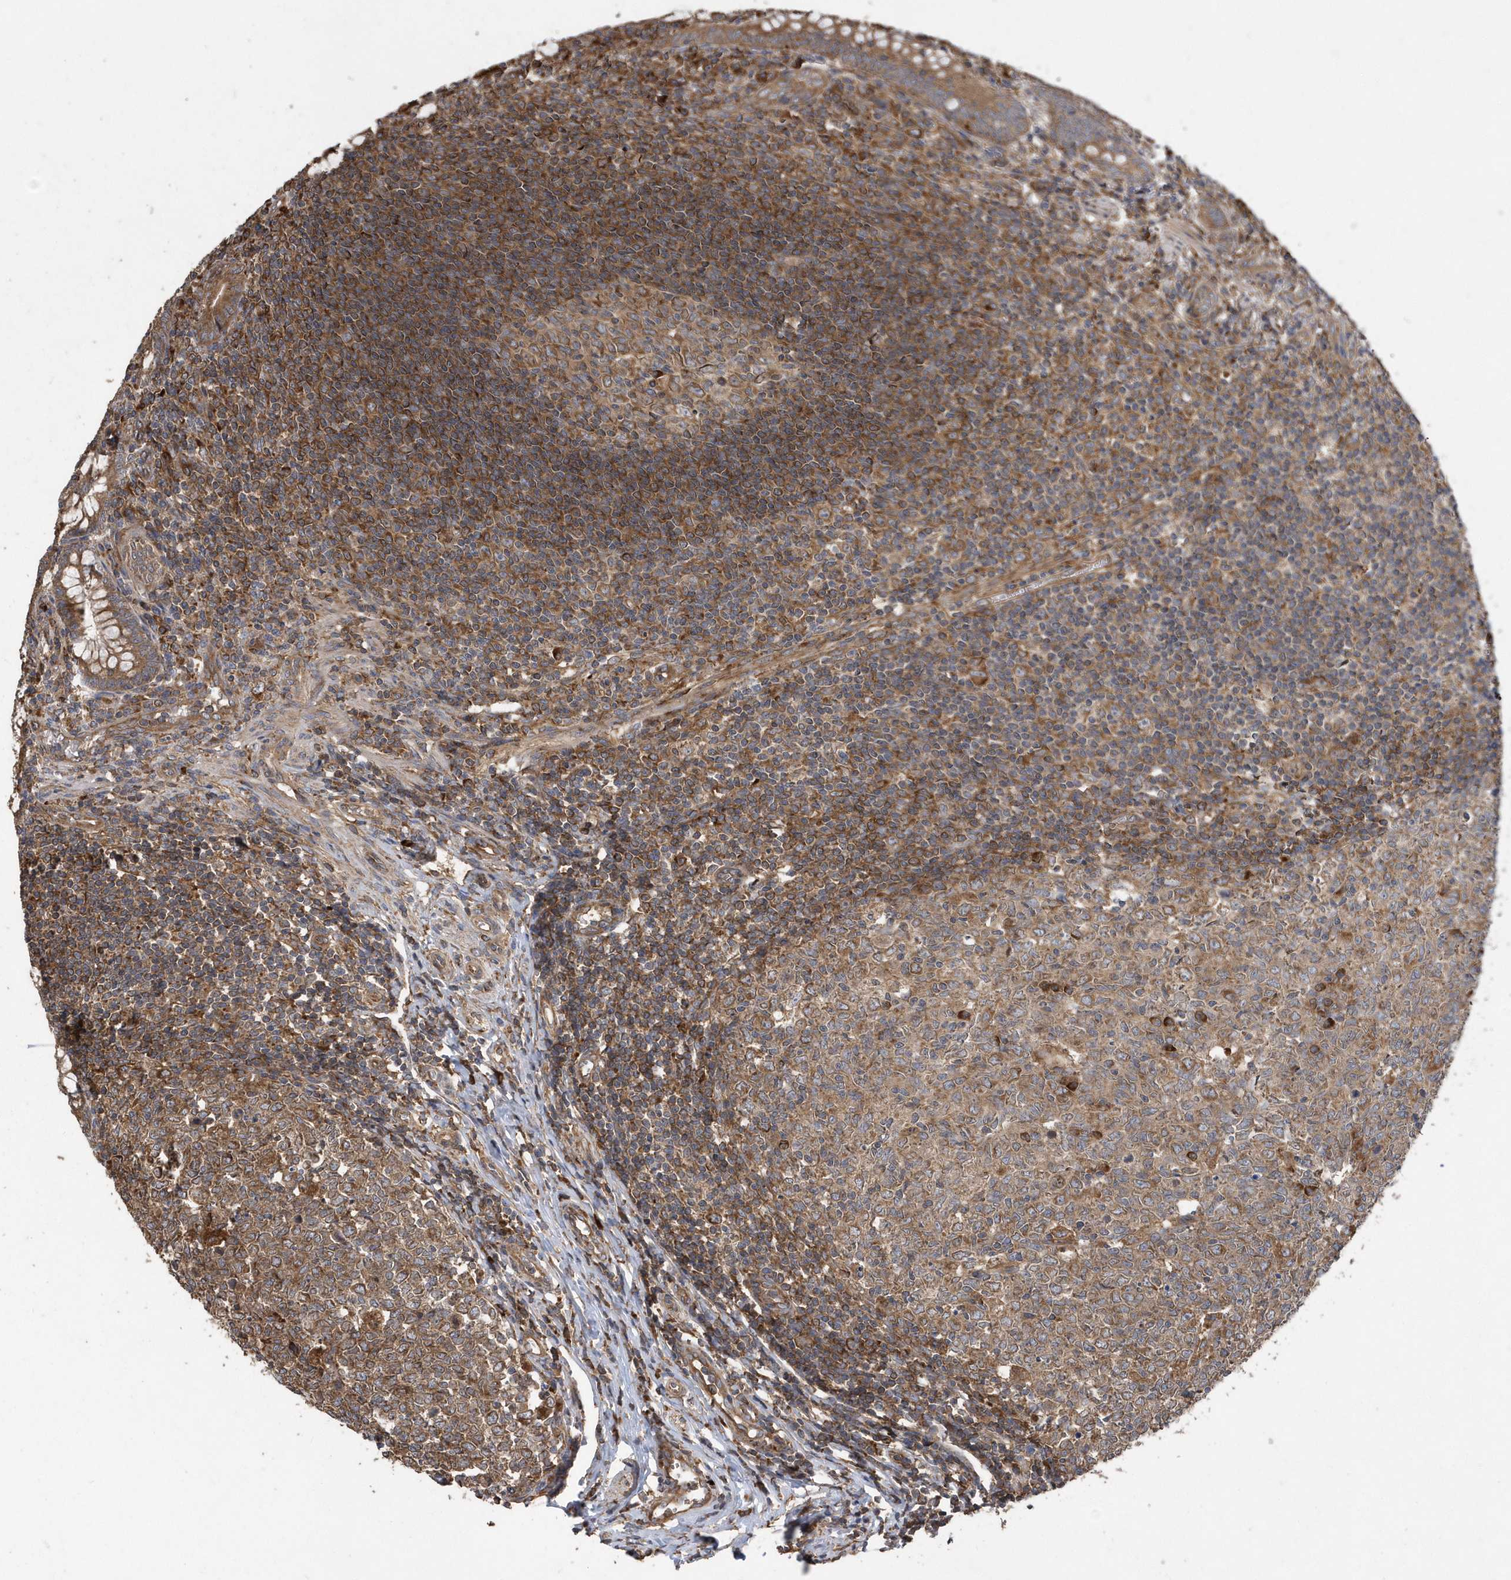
{"staining": {"intensity": "moderate", "quantity": ">75%", "location": "cytoplasmic/membranous"}, "tissue": "appendix", "cell_type": "Glandular cells", "image_type": "normal", "snomed": [{"axis": "morphology", "description": "Normal tissue, NOS"}, {"axis": "topography", "description": "Appendix"}], "caption": "DAB immunohistochemical staining of normal appendix reveals moderate cytoplasmic/membranous protein positivity in about >75% of glandular cells.", "gene": "WASHC5", "patient": {"sex": "male", "age": 14}}